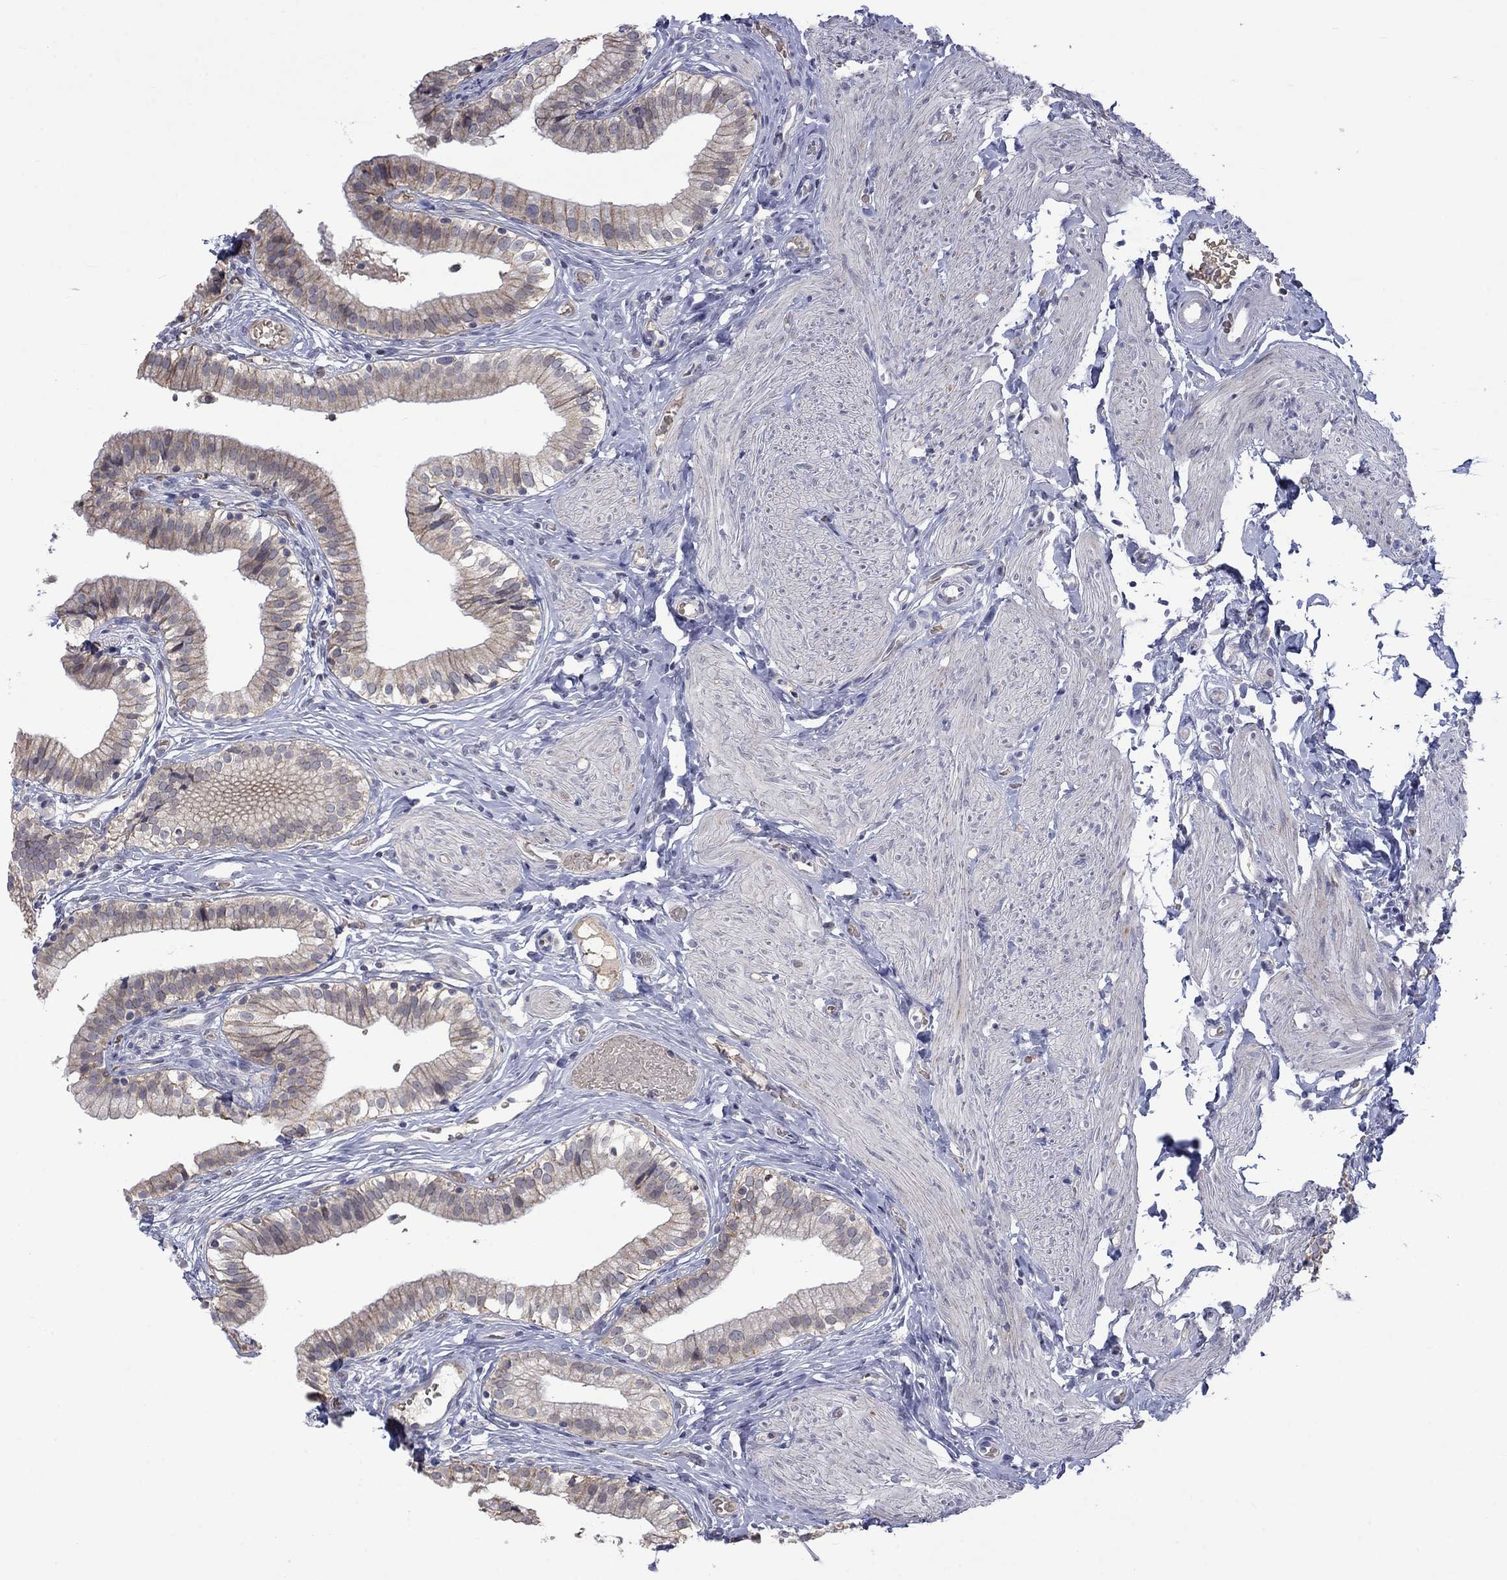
{"staining": {"intensity": "weak", "quantity": "25%-75%", "location": "cytoplasmic/membranous"}, "tissue": "gallbladder", "cell_type": "Glandular cells", "image_type": "normal", "snomed": [{"axis": "morphology", "description": "Normal tissue, NOS"}, {"axis": "topography", "description": "Gallbladder"}], "caption": "The immunohistochemical stain labels weak cytoplasmic/membranous staining in glandular cells of normal gallbladder.", "gene": "NSMF", "patient": {"sex": "female", "age": 47}}